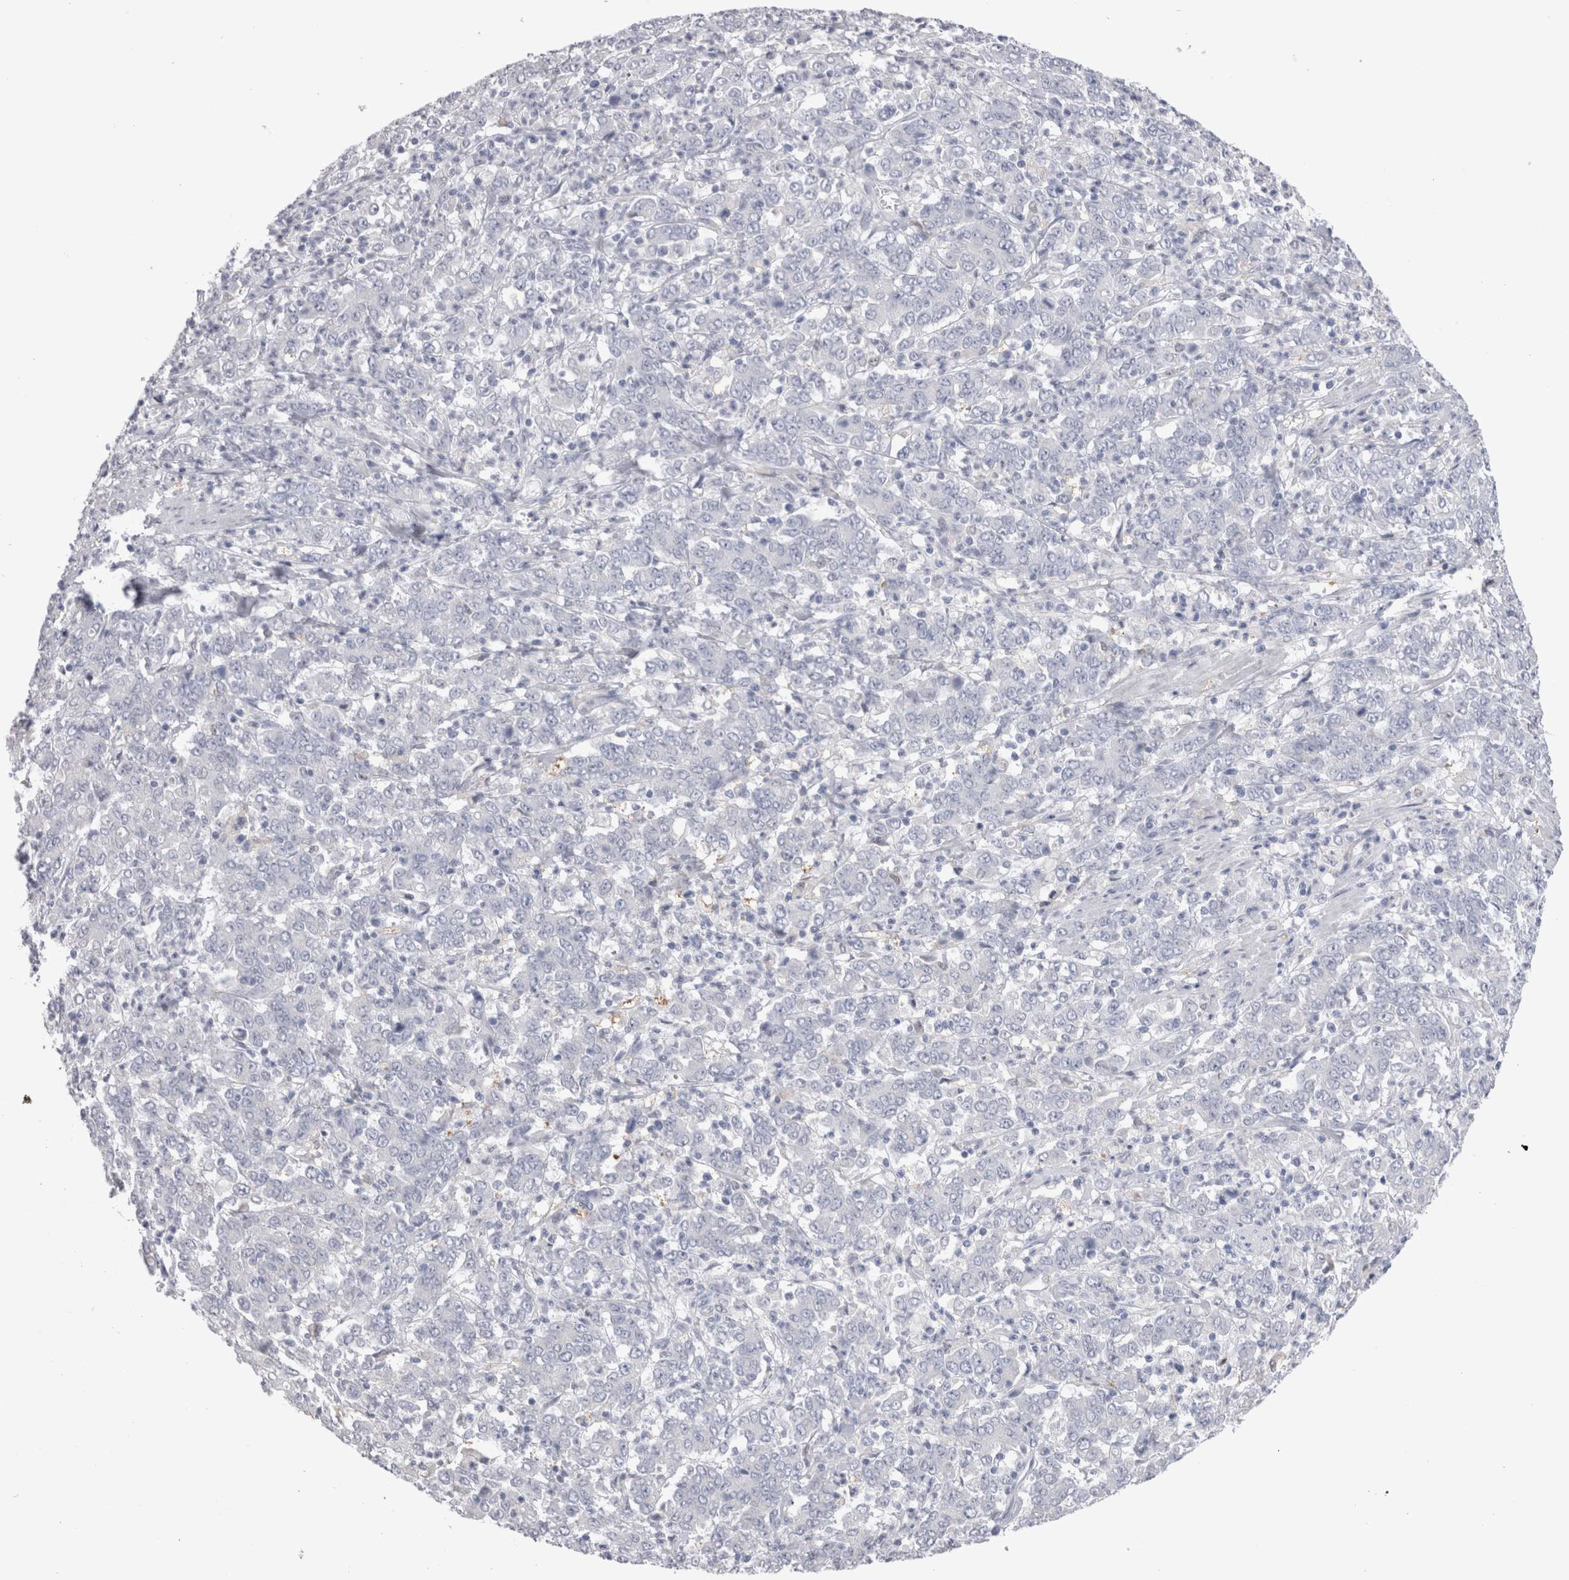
{"staining": {"intensity": "negative", "quantity": "none", "location": "none"}, "tissue": "stomach cancer", "cell_type": "Tumor cells", "image_type": "cancer", "snomed": [{"axis": "morphology", "description": "Adenocarcinoma, NOS"}, {"axis": "topography", "description": "Stomach, lower"}], "caption": "This is a photomicrograph of immunohistochemistry (IHC) staining of stomach cancer (adenocarcinoma), which shows no expression in tumor cells.", "gene": "SUCNR1", "patient": {"sex": "female", "age": 71}}